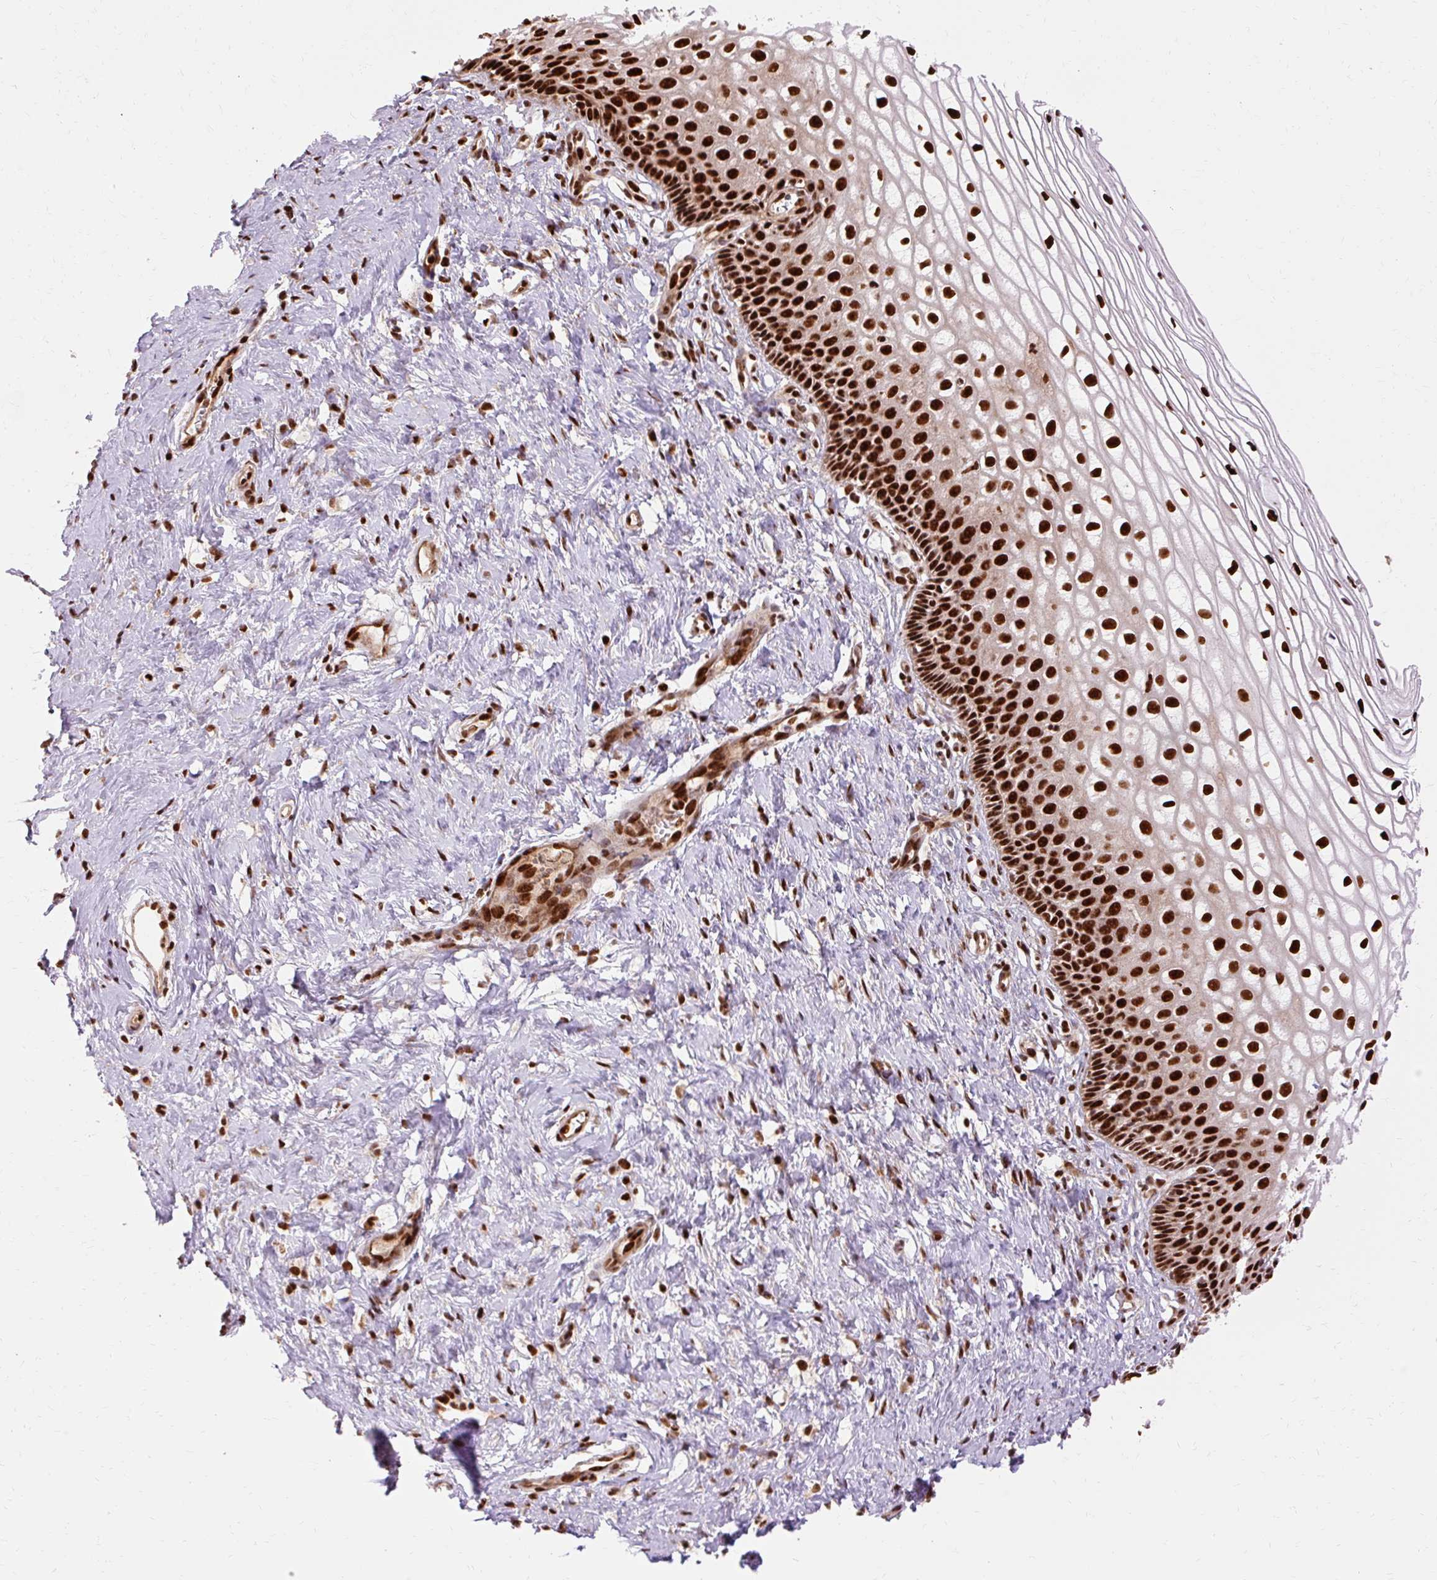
{"staining": {"intensity": "strong", "quantity": ">75%", "location": "nuclear"}, "tissue": "cervix", "cell_type": "Glandular cells", "image_type": "normal", "snomed": [{"axis": "morphology", "description": "Normal tissue, NOS"}, {"axis": "topography", "description": "Cervix"}], "caption": "An immunohistochemistry histopathology image of unremarkable tissue is shown. Protein staining in brown shows strong nuclear positivity in cervix within glandular cells. Nuclei are stained in blue.", "gene": "MECOM", "patient": {"sex": "female", "age": 36}}